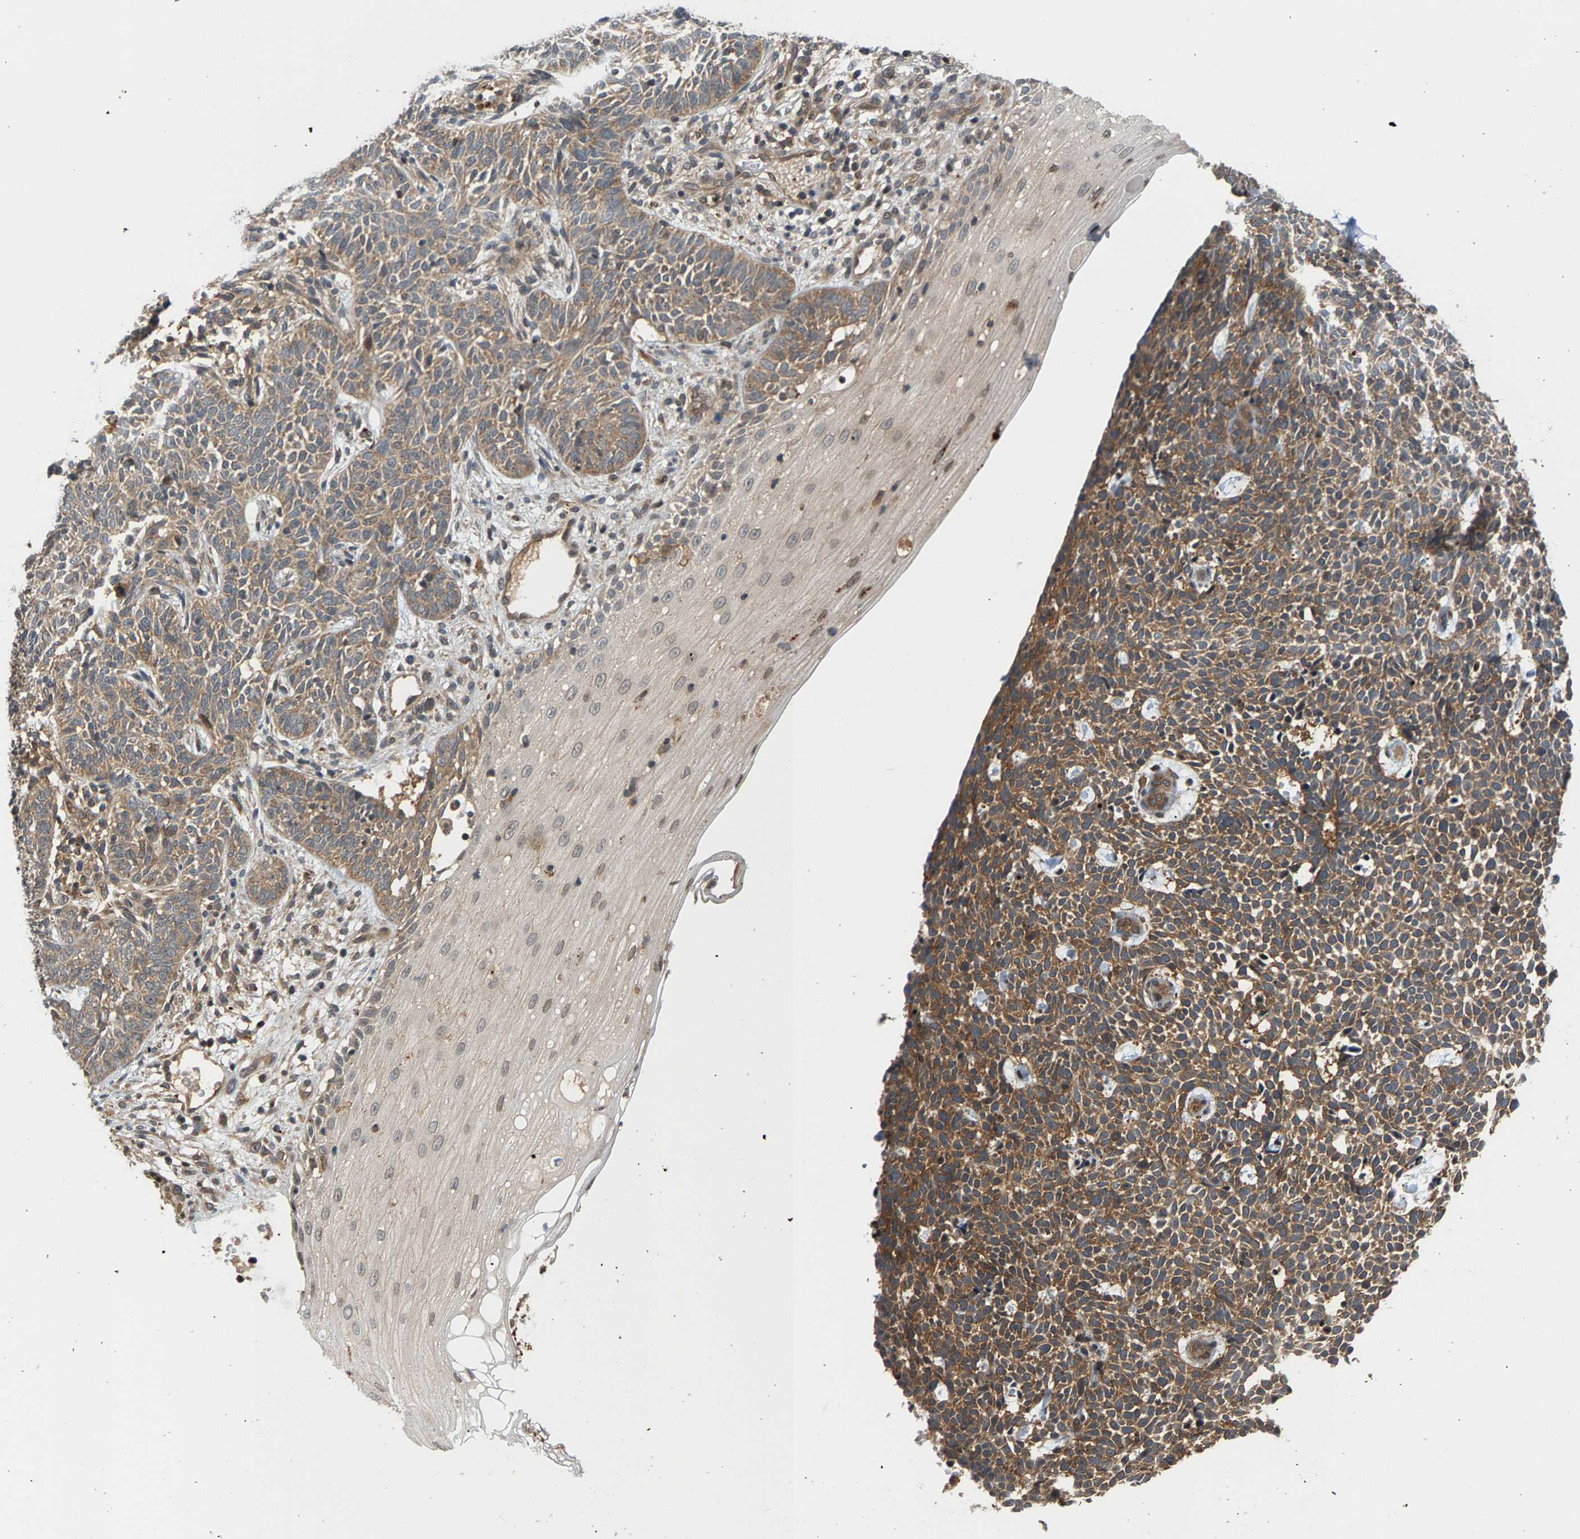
{"staining": {"intensity": "moderate", "quantity": "25%-75%", "location": "cytoplasmic/membranous"}, "tissue": "skin cancer", "cell_type": "Tumor cells", "image_type": "cancer", "snomed": [{"axis": "morphology", "description": "Basal cell carcinoma"}, {"axis": "topography", "description": "Skin"}], "caption": "IHC staining of skin cancer, which demonstrates medium levels of moderate cytoplasmic/membranous expression in approximately 25%-75% of tumor cells indicating moderate cytoplasmic/membranous protein staining. The staining was performed using DAB (brown) for protein detection and nuclei were counterstained in hematoxylin (blue).", "gene": "MAP2K5", "patient": {"sex": "male", "age": 87}}